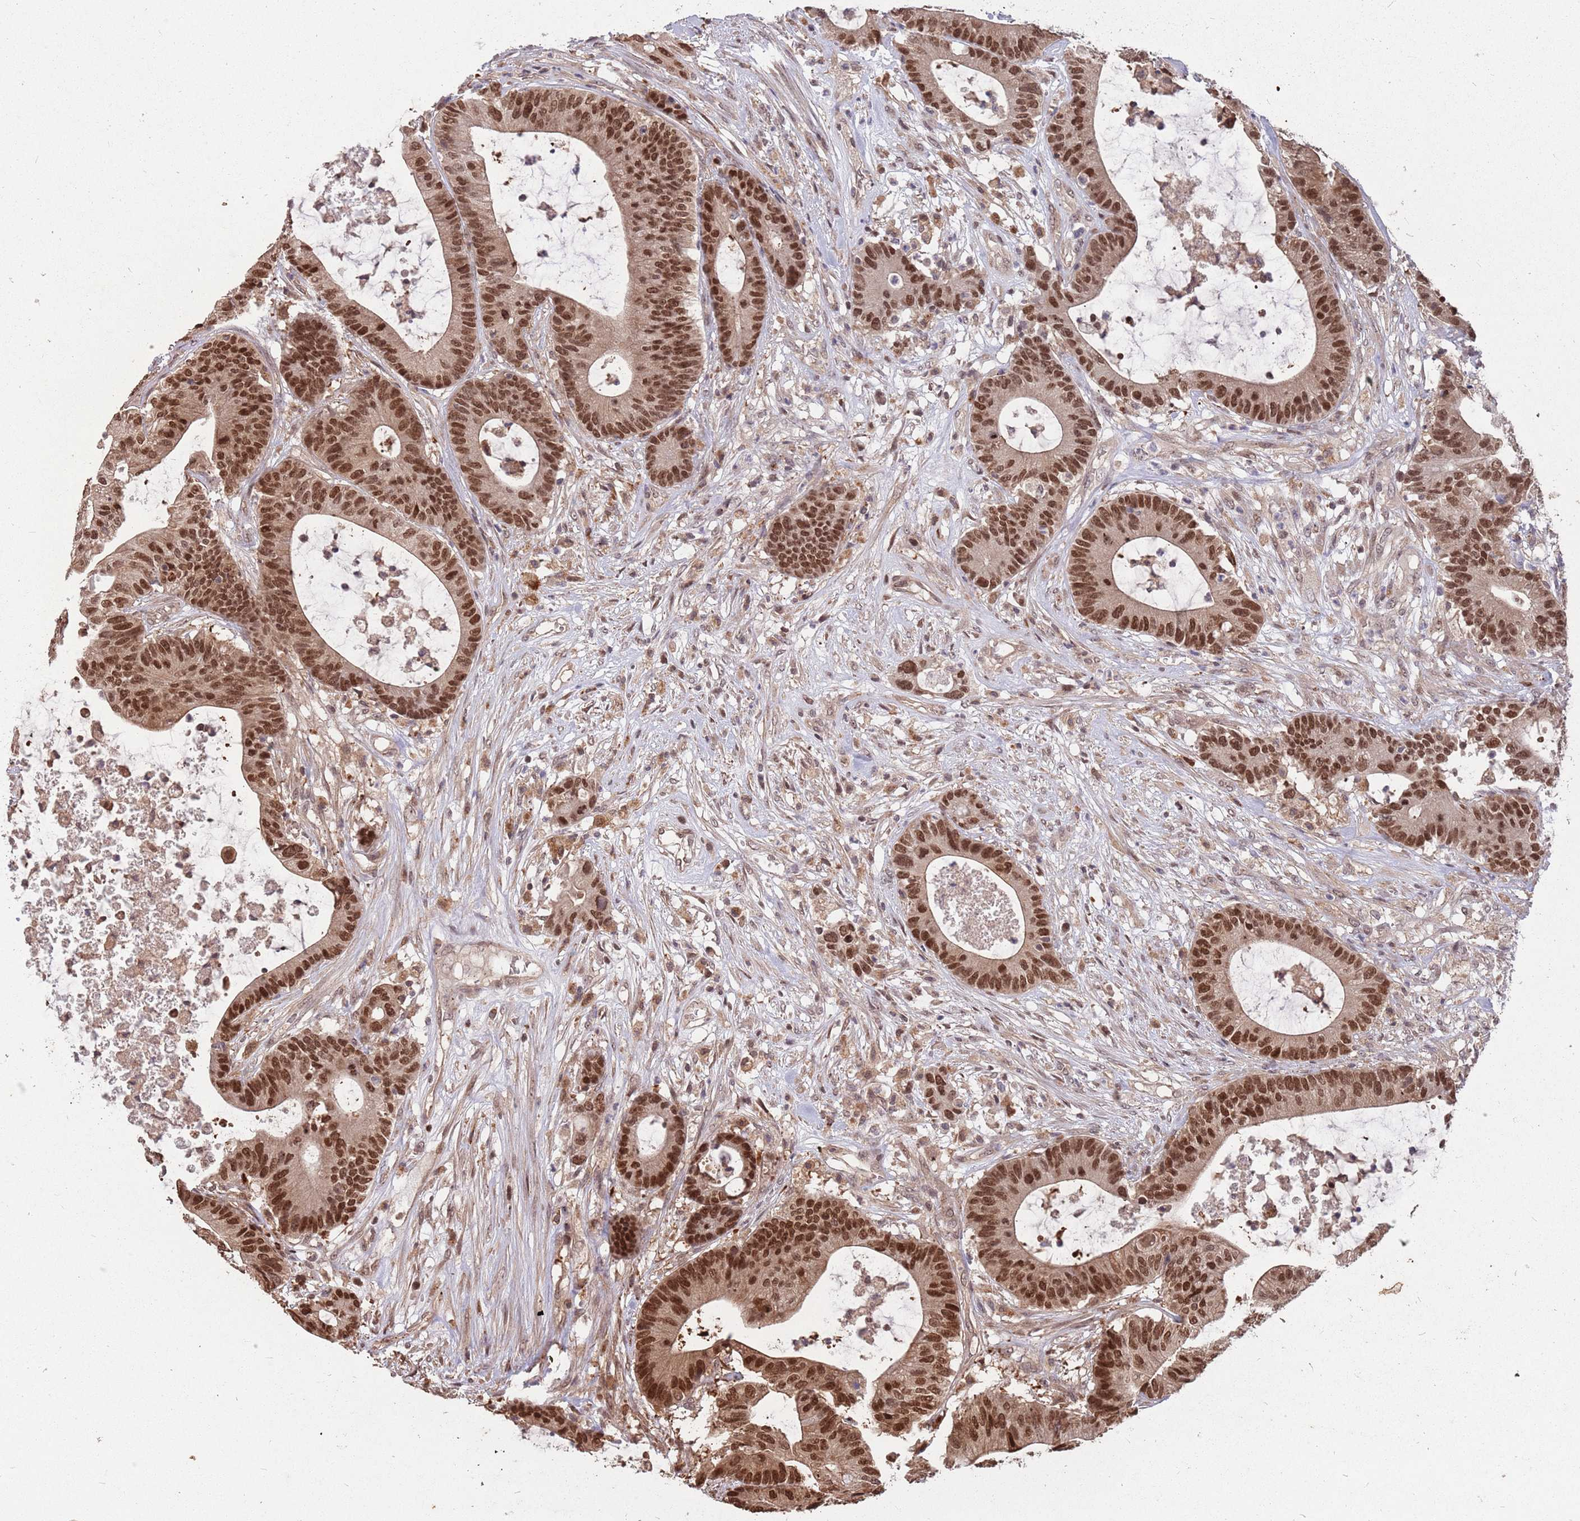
{"staining": {"intensity": "strong", "quantity": ">75%", "location": "cytoplasmic/membranous,nuclear"}, "tissue": "colorectal cancer", "cell_type": "Tumor cells", "image_type": "cancer", "snomed": [{"axis": "morphology", "description": "Adenocarcinoma, NOS"}, {"axis": "topography", "description": "Colon"}], "caption": "A micrograph of colorectal adenocarcinoma stained for a protein displays strong cytoplasmic/membranous and nuclear brown staining in tumor cells.", "gene": "SALL1", "patient": {"sex": "female", "age": 84}}